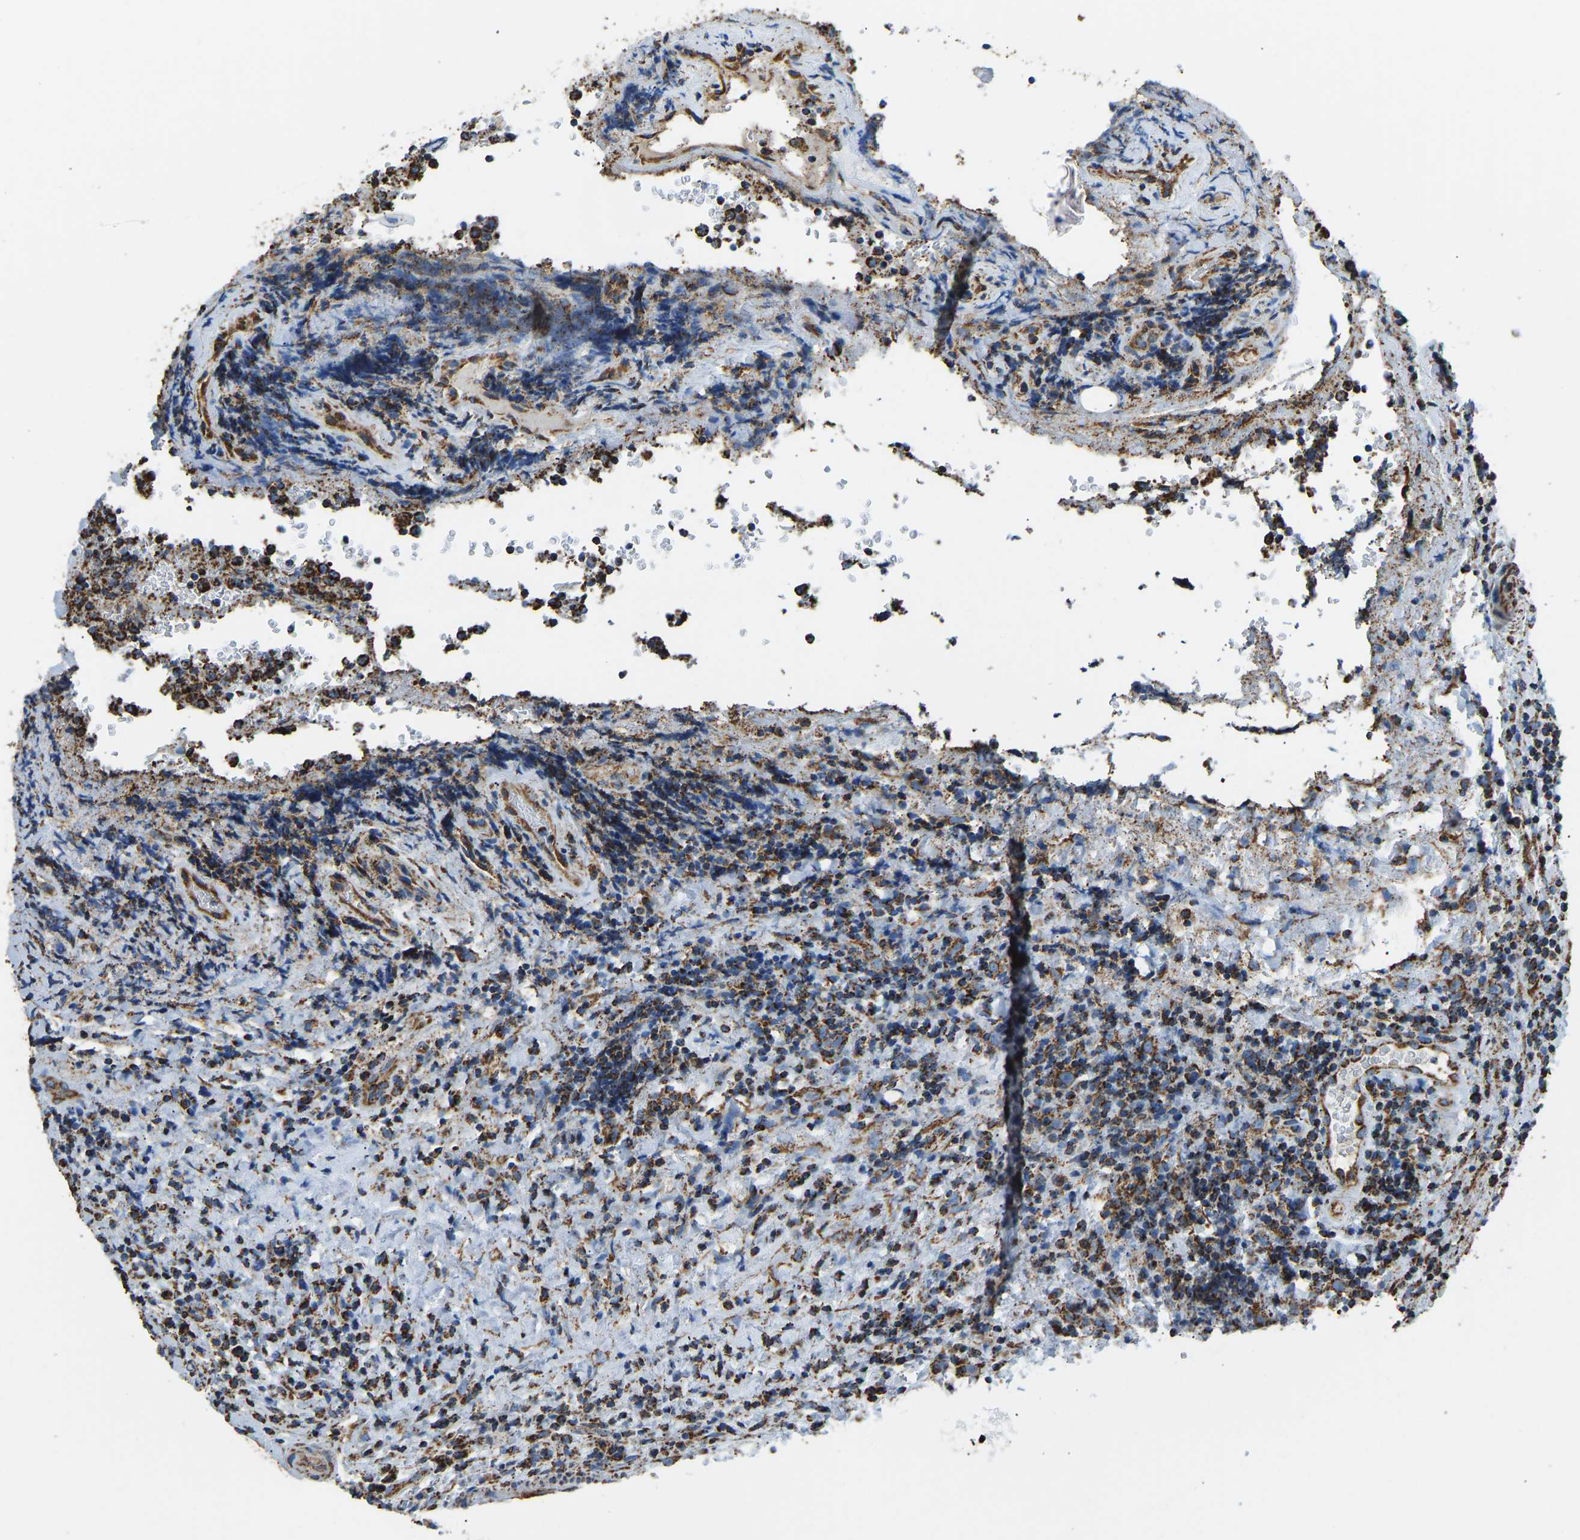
{"staining": {"intensity": "moderate", "quantity": ">75%", "location": "cytoplasmic/membranous"}, "tissue": "lymphoma", "cell_type": "Tumor cells", "image_type": "cancer", "snomed": [{"axis": "morphology", "description": "Malignant lymphoma, non-Hodgkin's type, High grade"}, {"axis": "topography", "description": "Tonsil"}], "caption": "The histopathology image reveals immunohistochemical staining of lymphoma. There is moderate cytoplasmic/membranous expression is identified in approximately >75% of tumor cells.", "gene": "IRX6", "patient": {"sex": "female", "age": 36}}